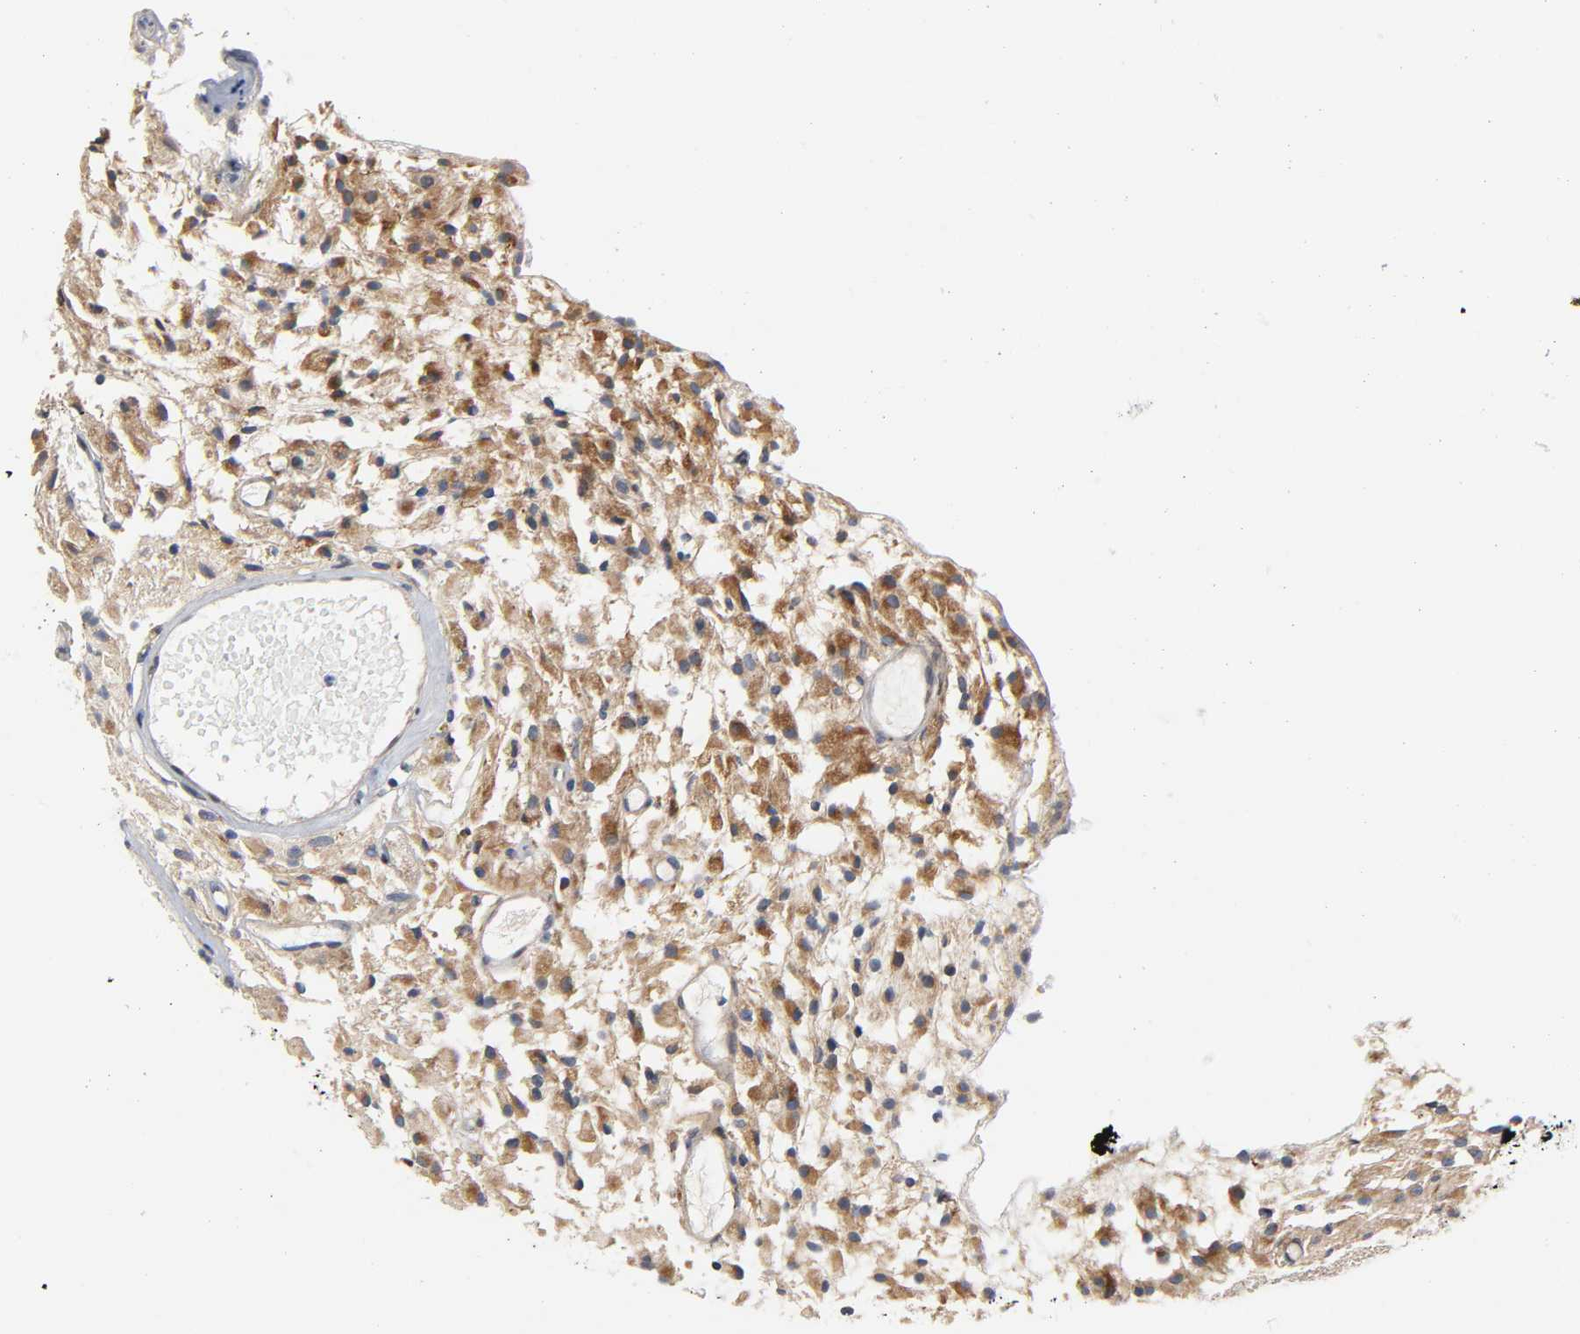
{"staining": {"intensity": "moderate", "quantity": "25%-75%", "location": "cytoplasmic/membranous"}, "tissue": "glioma", "cell_type": "Tumor cells", "image_type": "cancer", "snomed": [{"axis": "morphology", "description": "Glioma, malignant, High grade"}, {"axis": "topography", "description": "Brain"}], "caption": "IHC of malignant glioma (high-grade) shows medium levels of moderate cytoplasmic/membranous positivity in approximately 25%-75% of tumor cells.", "gene": "ASB6", "patient": {"sex": "female", "age": 59}}